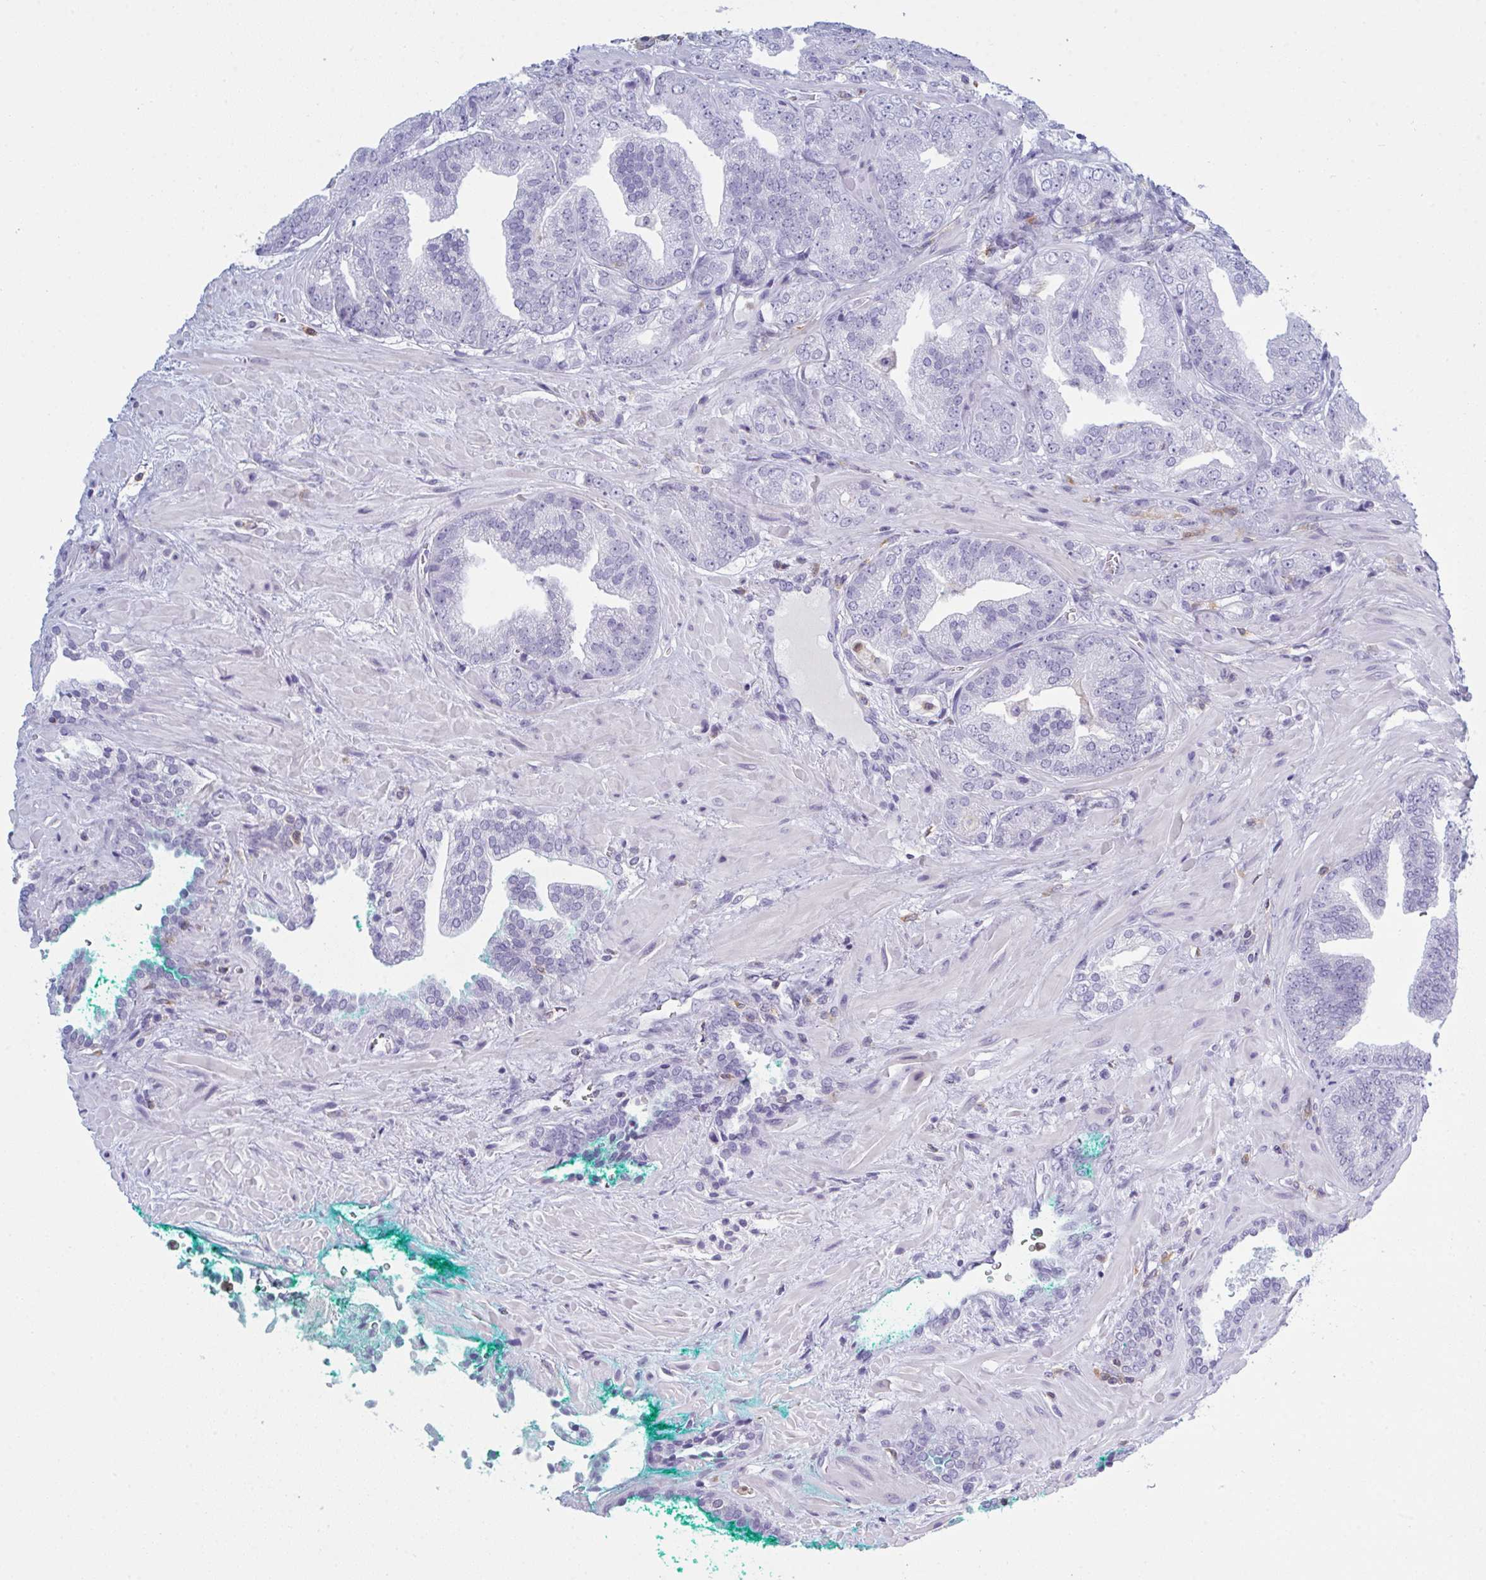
{"staining": {"intensity": "negative", "quantity": "none", "location": "none"}, "tissue": "prostate cancer", "cell_type": "Tumor cells", "image_type": "cancer", "snomed": [{"axis": "morphology", "description": "Adenocarcinoma, High grade"}, {"axis": "topography", "description": "Prostate"}], "caption": "Micrograph shows no significant protein expression in tumor cells of prostate high-grade adenocarcinoma.", "gene": "MYO1F", "patient": {"sex": "male", "age": 68}}